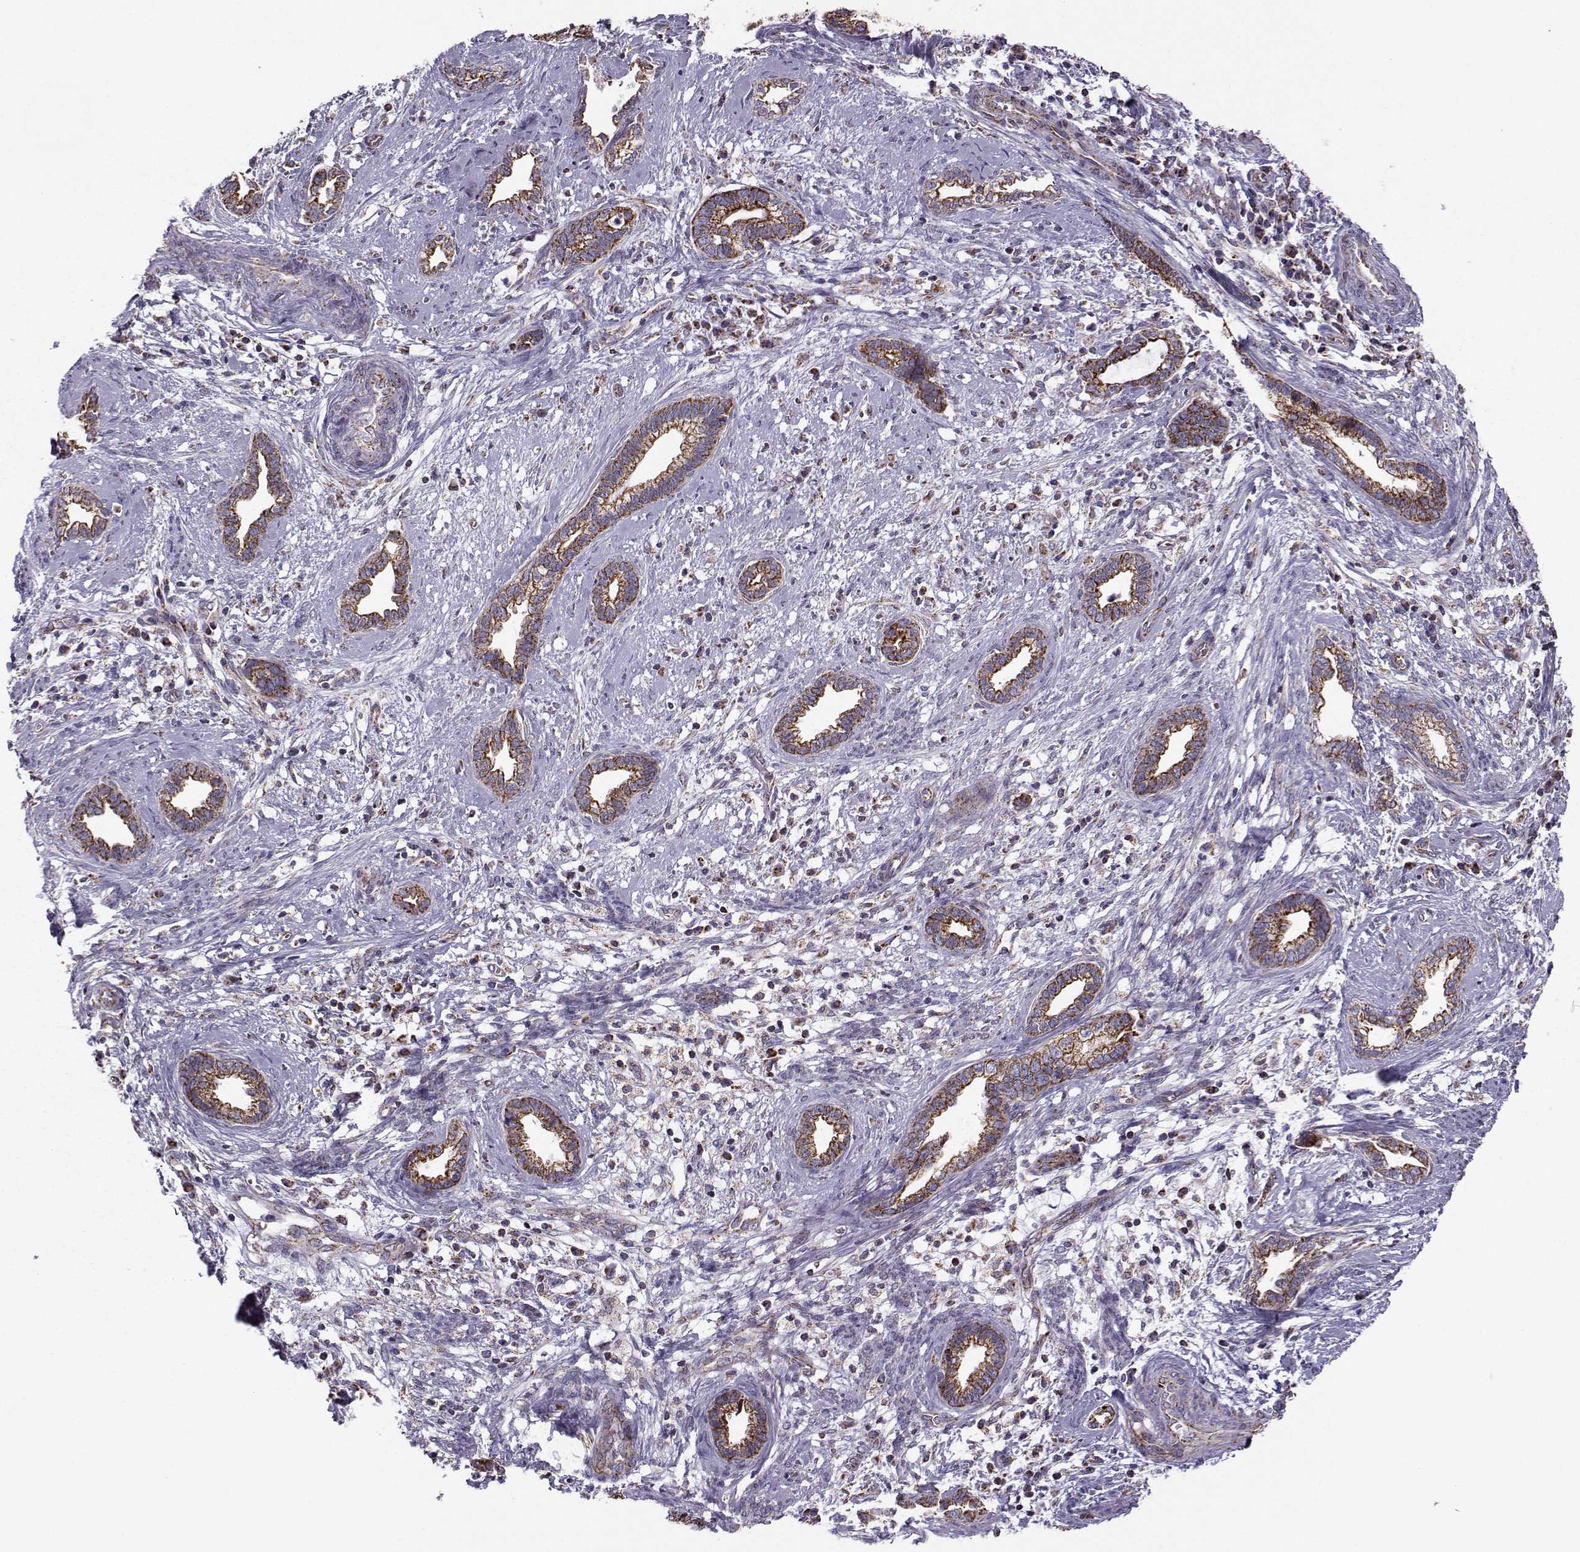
{"staining": {"intensity": "strong", "quantity": ">75%", "location": "cytoplasmic/membranous"}, "tissue": "cervical cancer", "cell_type": "Tumor cells", "image_type": "cancer", "snomed": [{"axis": "morphology", "description": "Adenocarcinoma, NOS"}, {"axis": "topography", "description": "Cervix"}], "caption": "The immunohistochemical stain shows strong cytoplasmic/membranous staining in tumor cells of adenocarcinoma (cervical) tissue.", "gene": "NECAB3", "patient": {"sex": "female", "age": 62}}